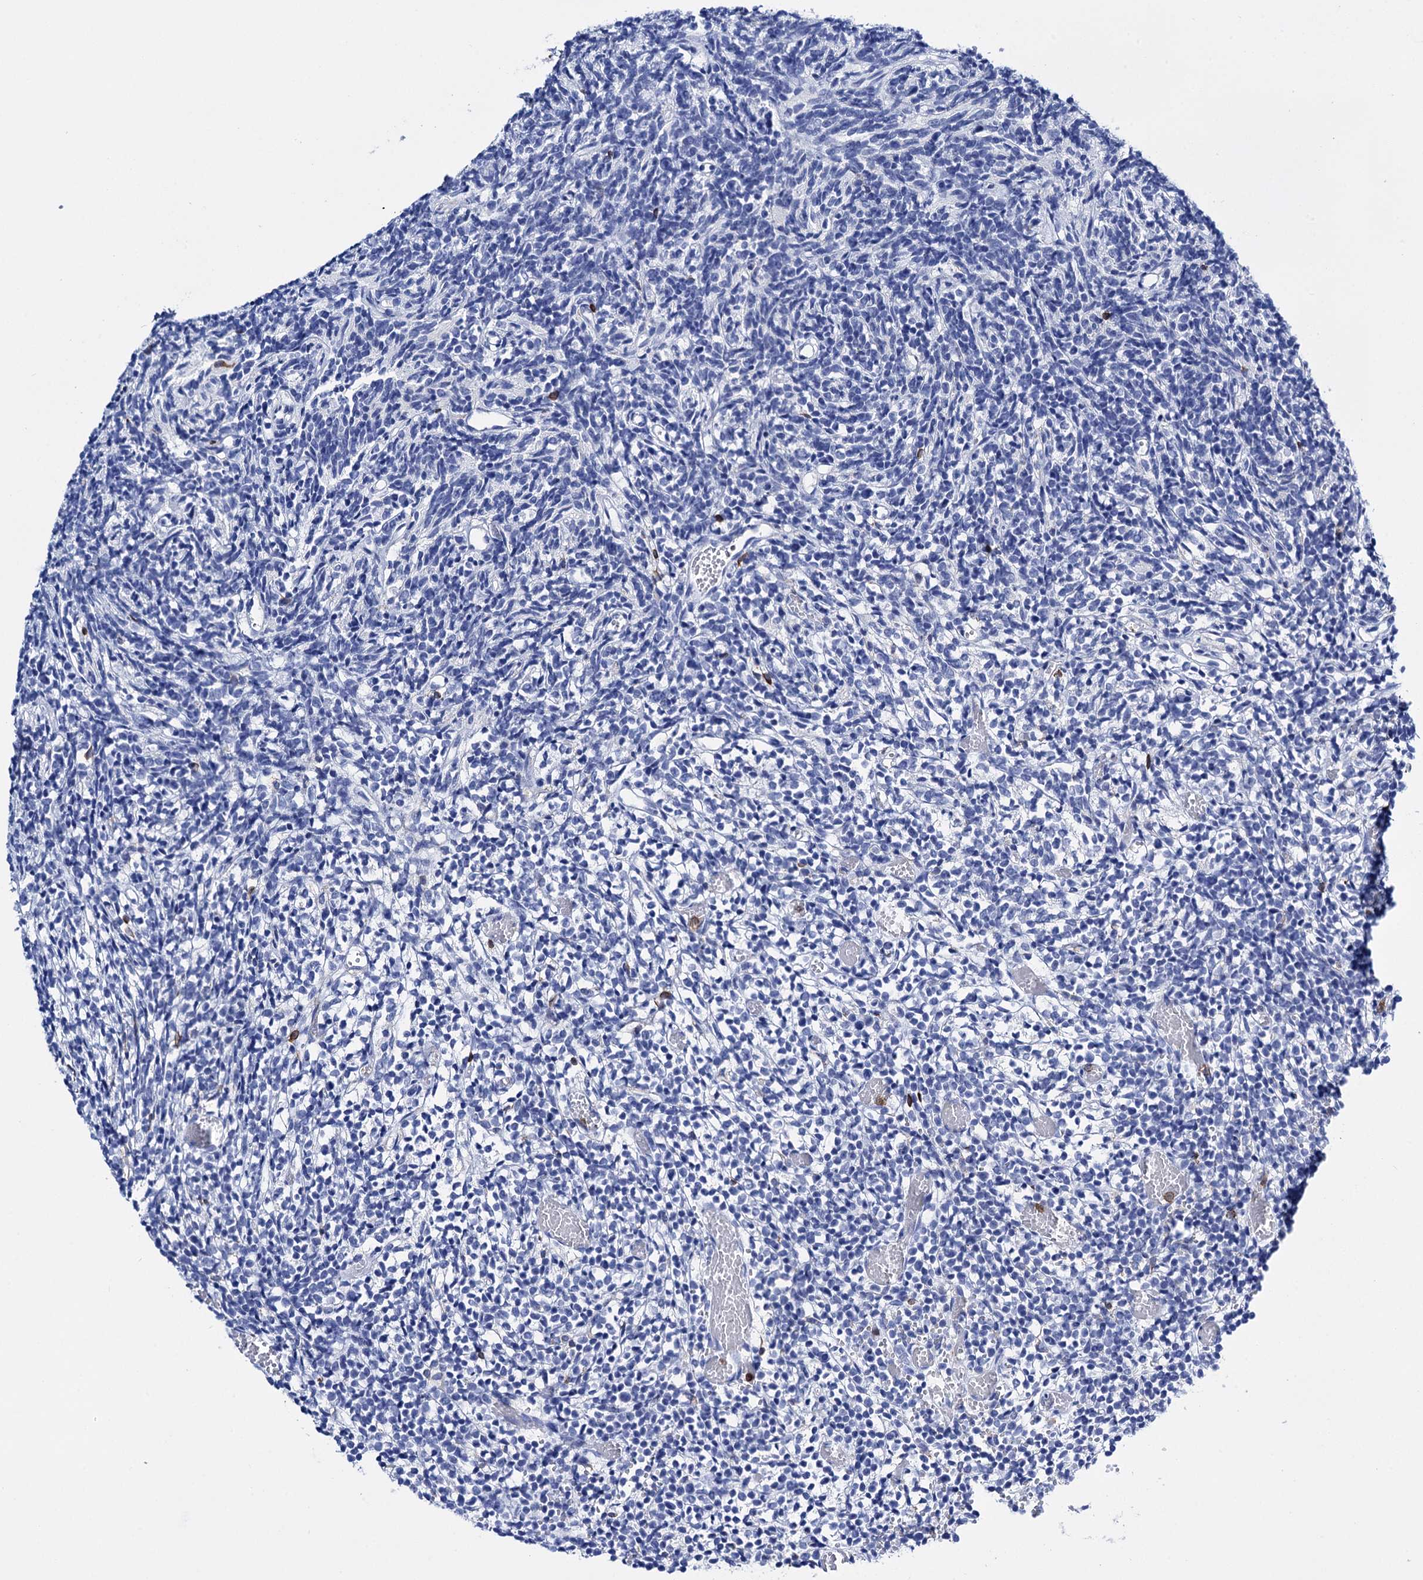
{"staining": {"intensity": "negative", "quantity": "none", "location": "none"}, "tissue": "glioma", "cell_type": "Tumor cells", "image_type": "cancer", "snomed": [{"axis": "morphology", "description": "Glioma, malignant, Low grade"}, {"axis": "topography", "description": "Brain"}], "caption": "The IHC photomicrograph has no significant staining in tumor cells of malignant glioma (low-grade) tissue.", "gene": "DEF6", "patient": {"sex": "female", "age": 1}}